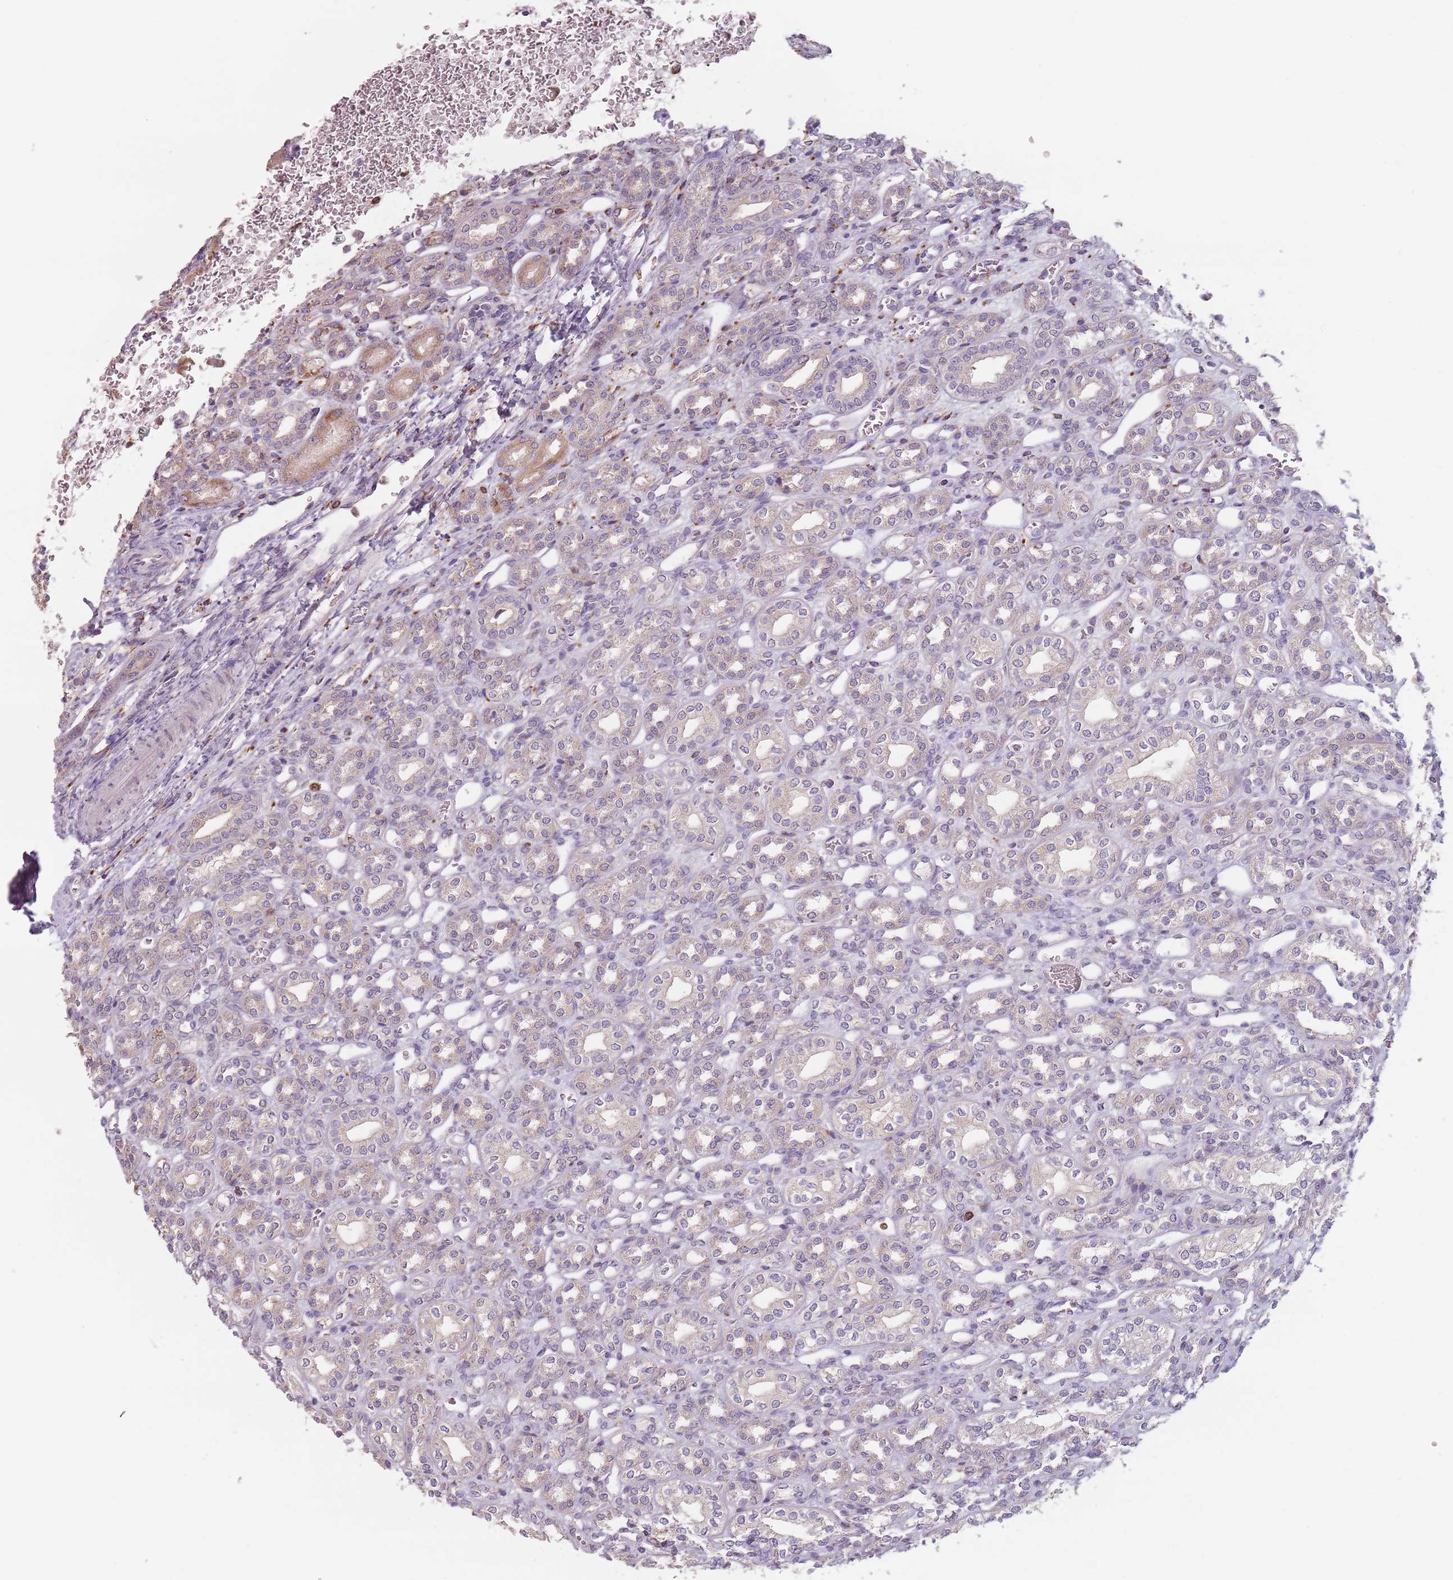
{"staining": {"intensity": "negative", "quantity": "none", "location": "none"}, "tissue": "kidney", "cell_type": "Cells in glomeruli", "image_type": "normal", "snomed": [{"axis": "morphology", "description": "Normal tissue, NOS"}, {"axis": "morphology", "description": "Neoplasm, malignant, NOS"}, {"axis": "topography", "description": "Kidney"}], "caption": "Image shows no significant protein expression in cells in glomeruli of normal kidney. The staining was performed using DAB to visualize the protein expression in brown, while the nuclei were stained in blue with hematoxylin (Magnification: 20x).", "gene": "RPS9", "patient": {"sex": "female", "age": 1}}